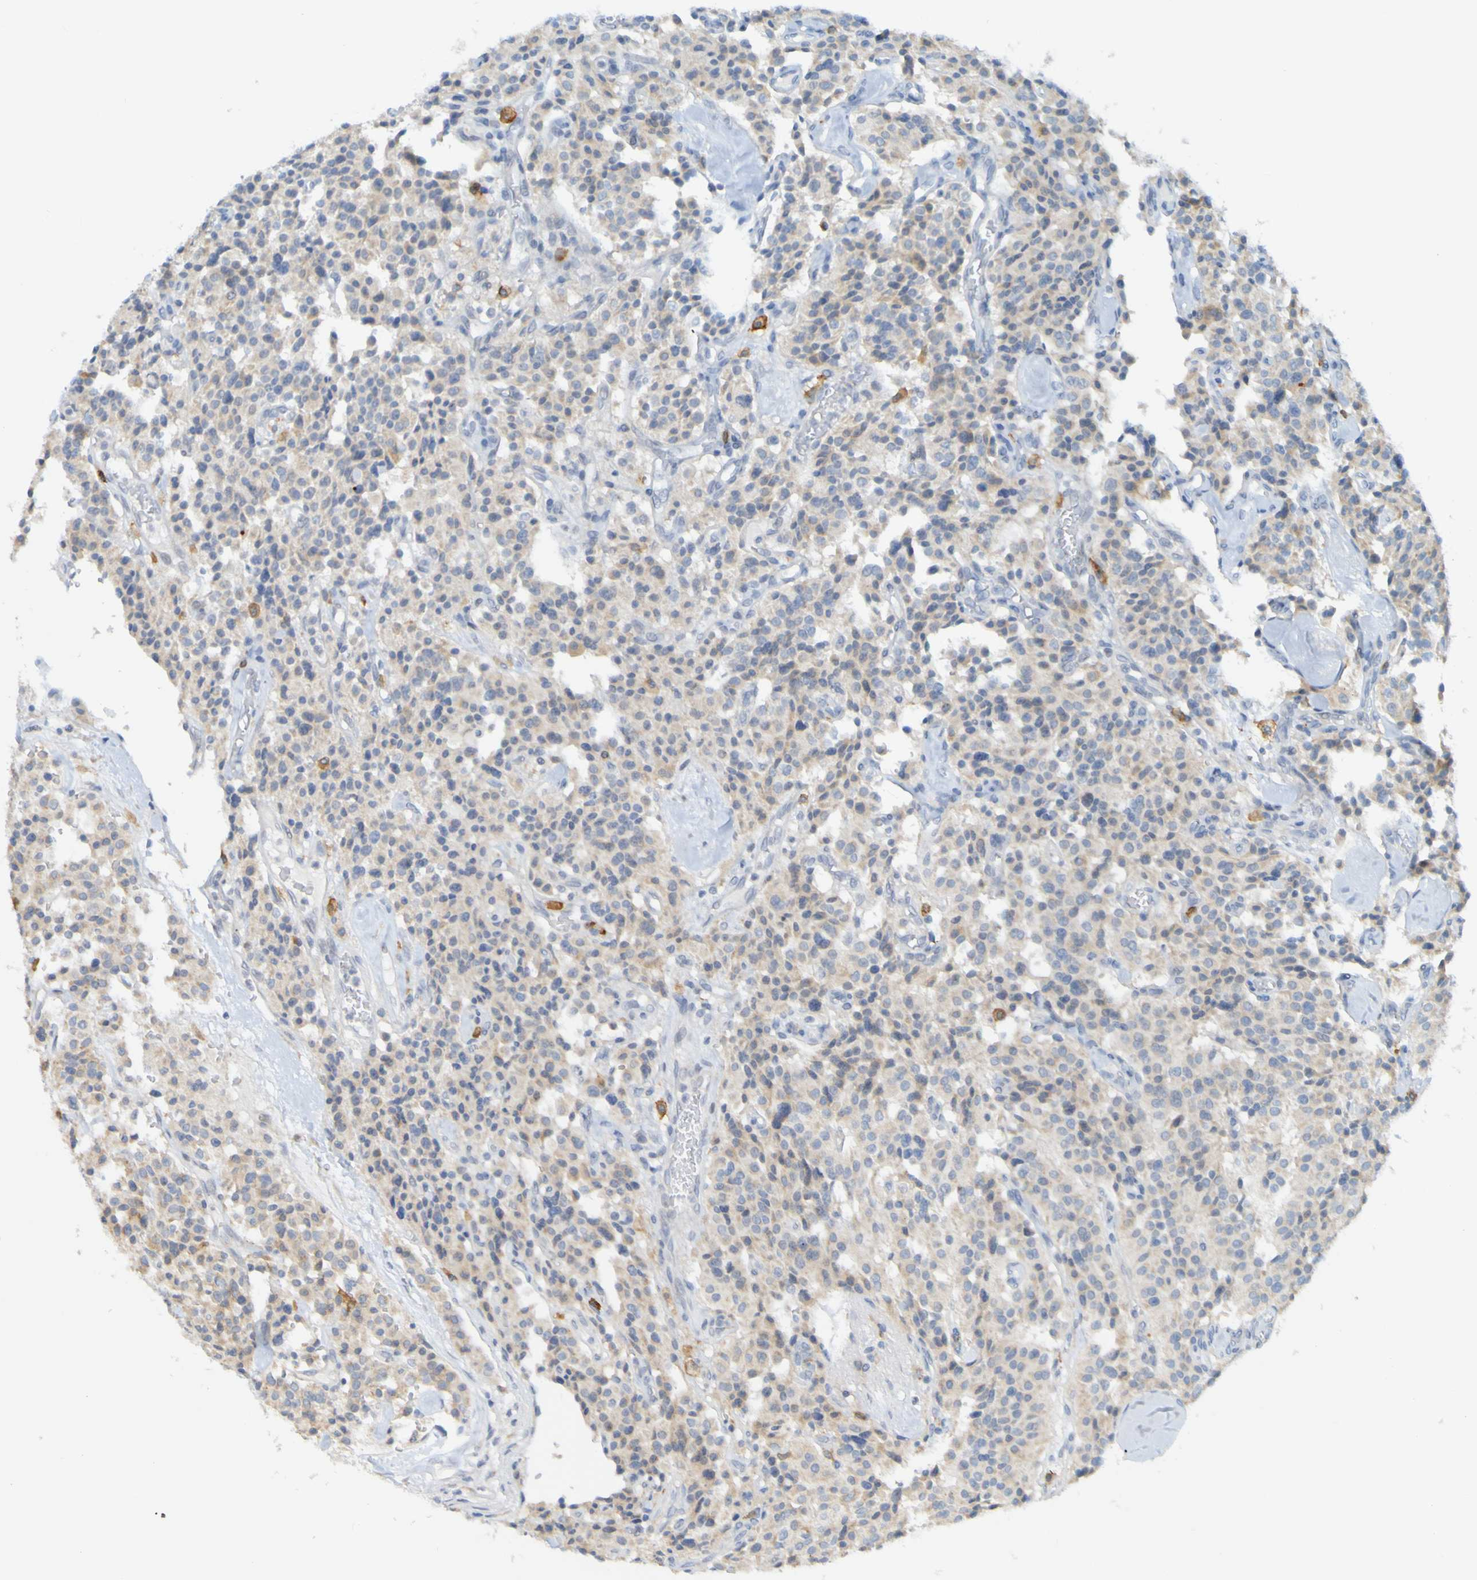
{"staining": {"intensity": "weak", "quantity": "25%-75%", "location": "cytoplasmic/membranous"}, "tissue": "carcinoid", "cell_type": "Tumor cells", "image_type": "cancer", "snomed": [{"axis": "morphology", "description": "Carcinoid, malignant, NOS"}, {"axis": "topography", "description": "Lung"}], "caption": "Protein expression analysis of carcinoid exhibits weak cytoplasmic/membranous staining in about 25%-75% of tumor cells. The protein is stained brown, and the nuclei are stained in blue (DAB IHC with brightfield microscopy, high magnification).", "gene": "LILRB5", "patient": {"sex": "male", "age": 30}}